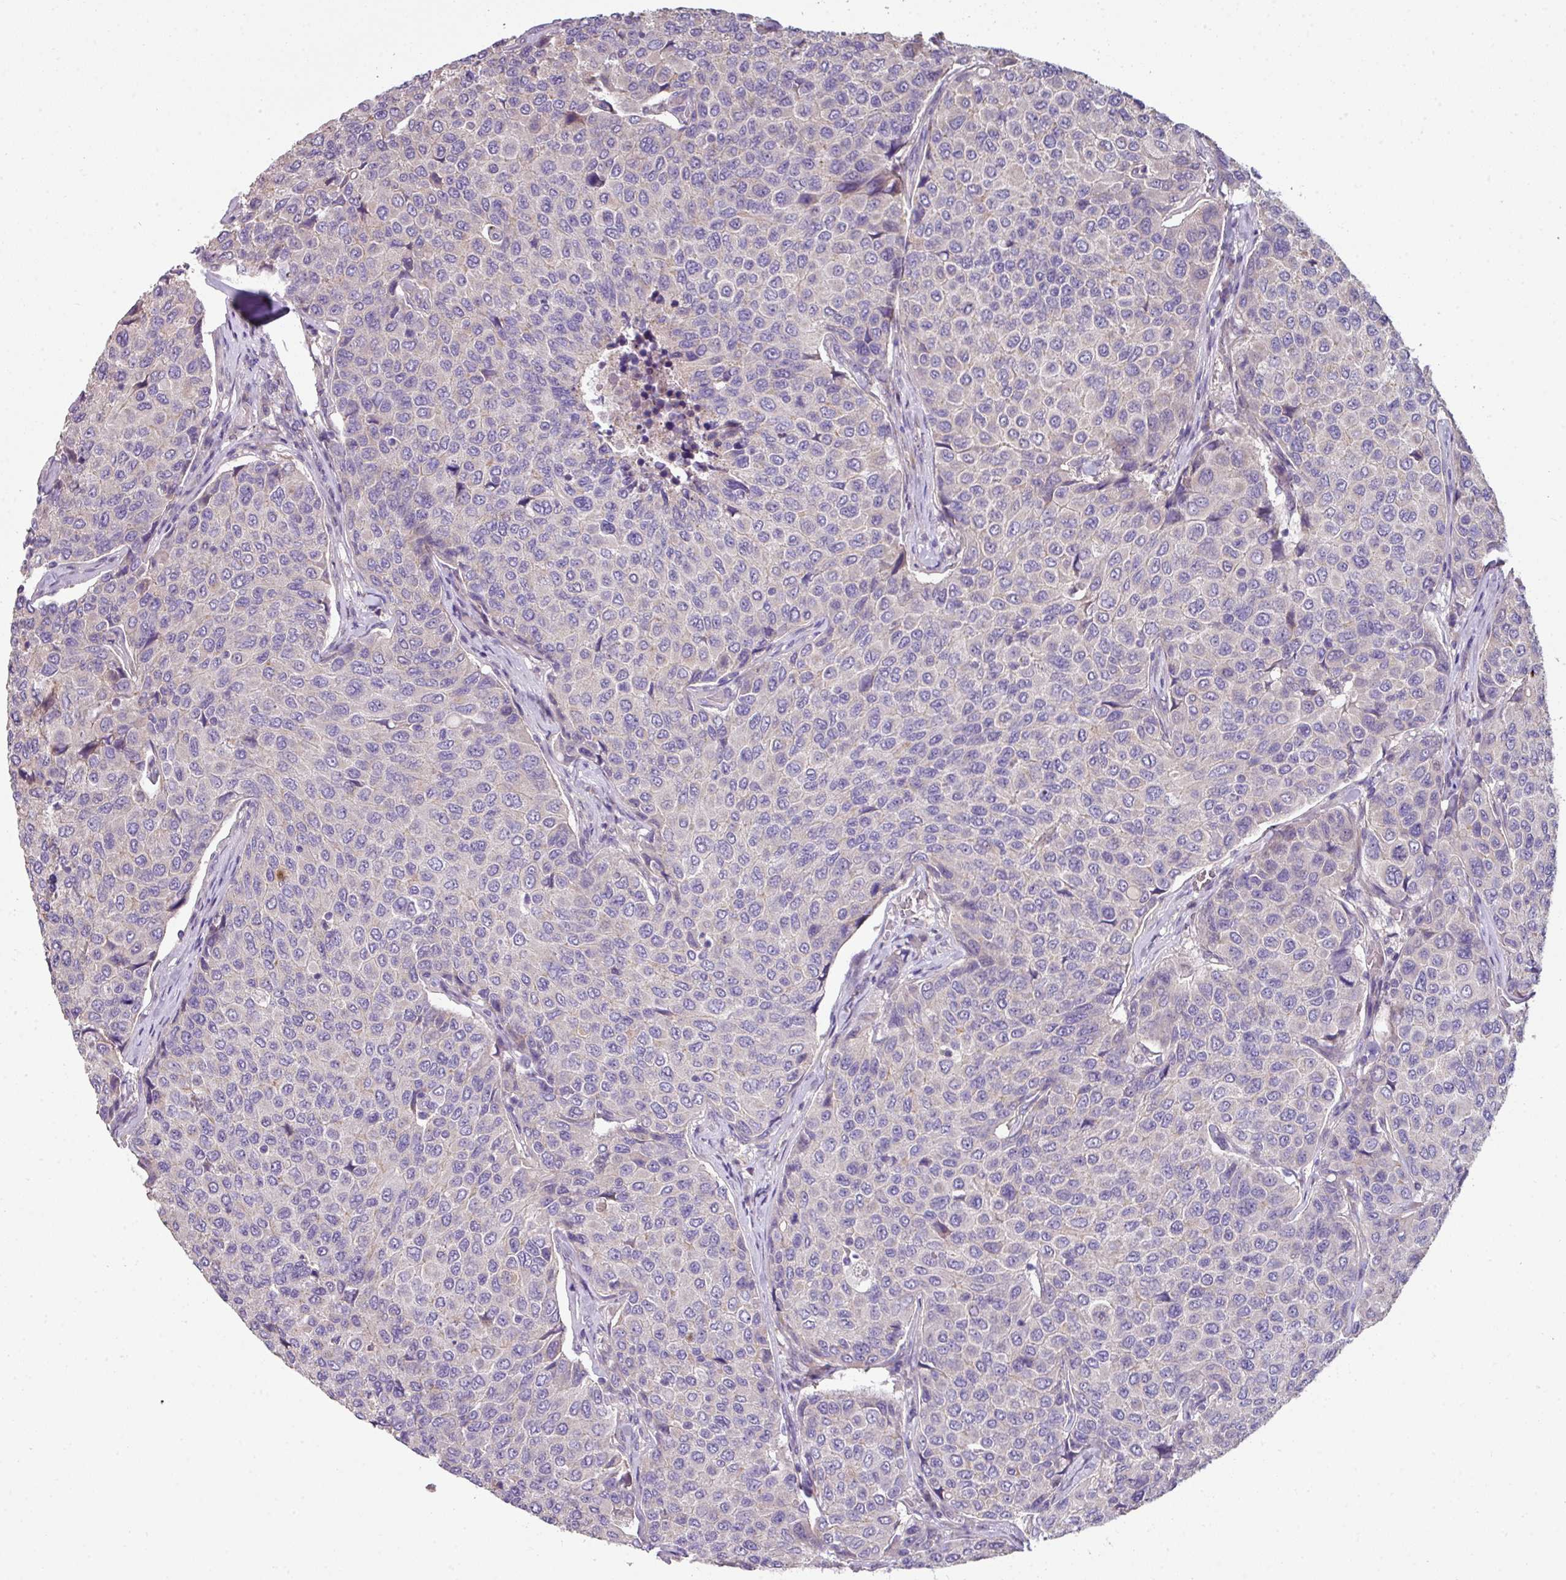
{"staining": {"intensity": "negative", "quantity": "none", "location": "none"}, "tissue": "breast cancer", "cell_type": "Tumor cells", "image_type": "cancer", "snomed": [{"axis": "morphology", "description": "Duct carcinoma"}, {"axis": "topography", "description": "Breast"}], "caption": "This is an immunohistochemistry image of human breast intraductal carcinoma. There is no expression in tumor cells.", "gene": "LRRC9", "patient": {"sex": "female", "age": 55}}